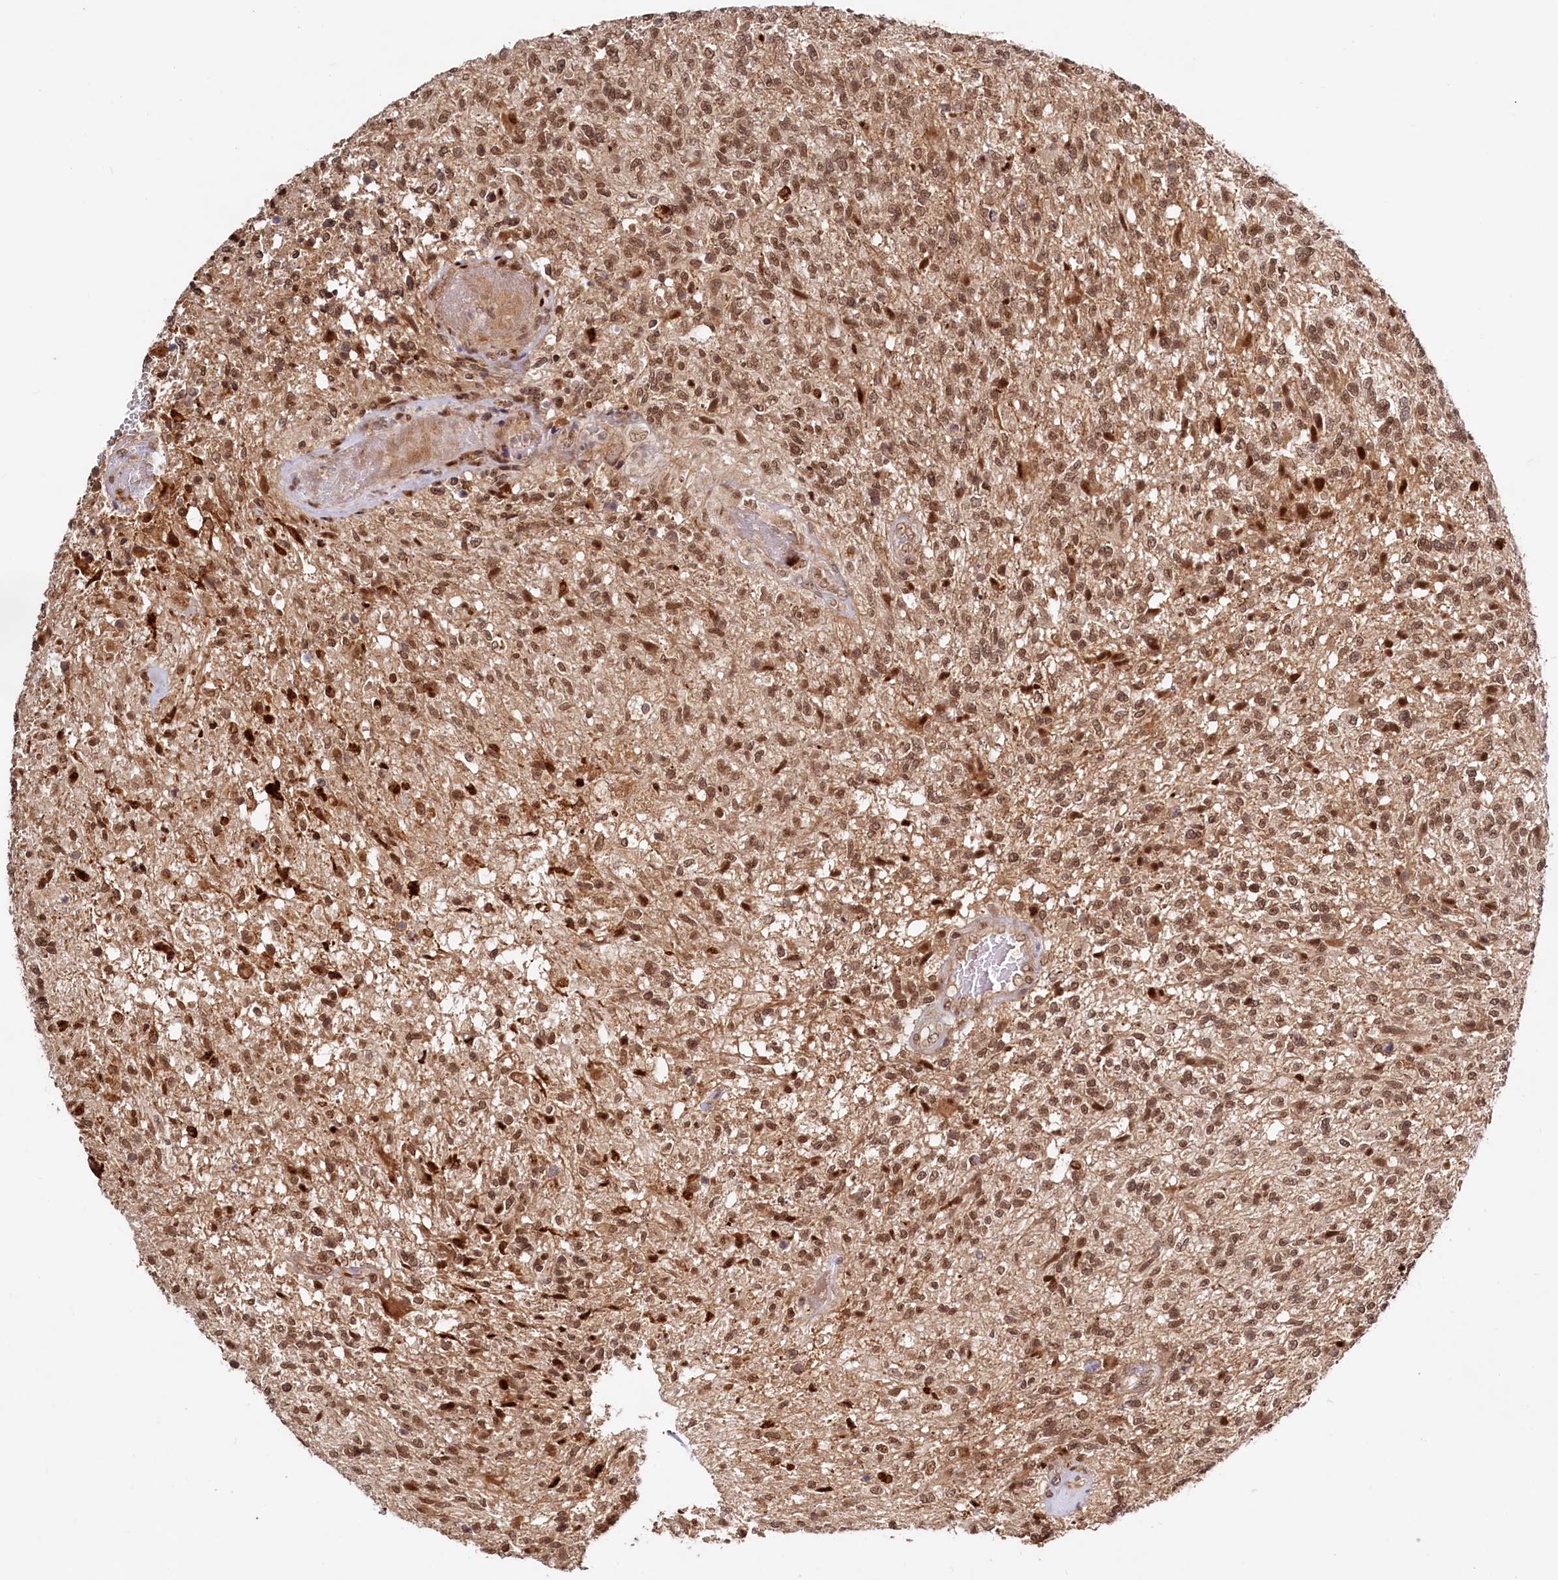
{"staining": {"intensity": "moderate", "quantity": ">75%", "location": "nuclear"}, "tissue": "glioma", "cell_type": "Tumor cells", "image_type": "cancer", "snomed": [{"axis": "morphology", "description": "Glioma, malignant, High grade"}, {"axis": "topography", "description": "Brain"}], "caption": "High-power microscopy captured an IHC micrograph of malignant high-grade glioma, revealing moderate nuclear expression in approximately >75% of tumor cells.", "gene": "TRAPPC4", "patient": {"sex": "male", "age": 56}}